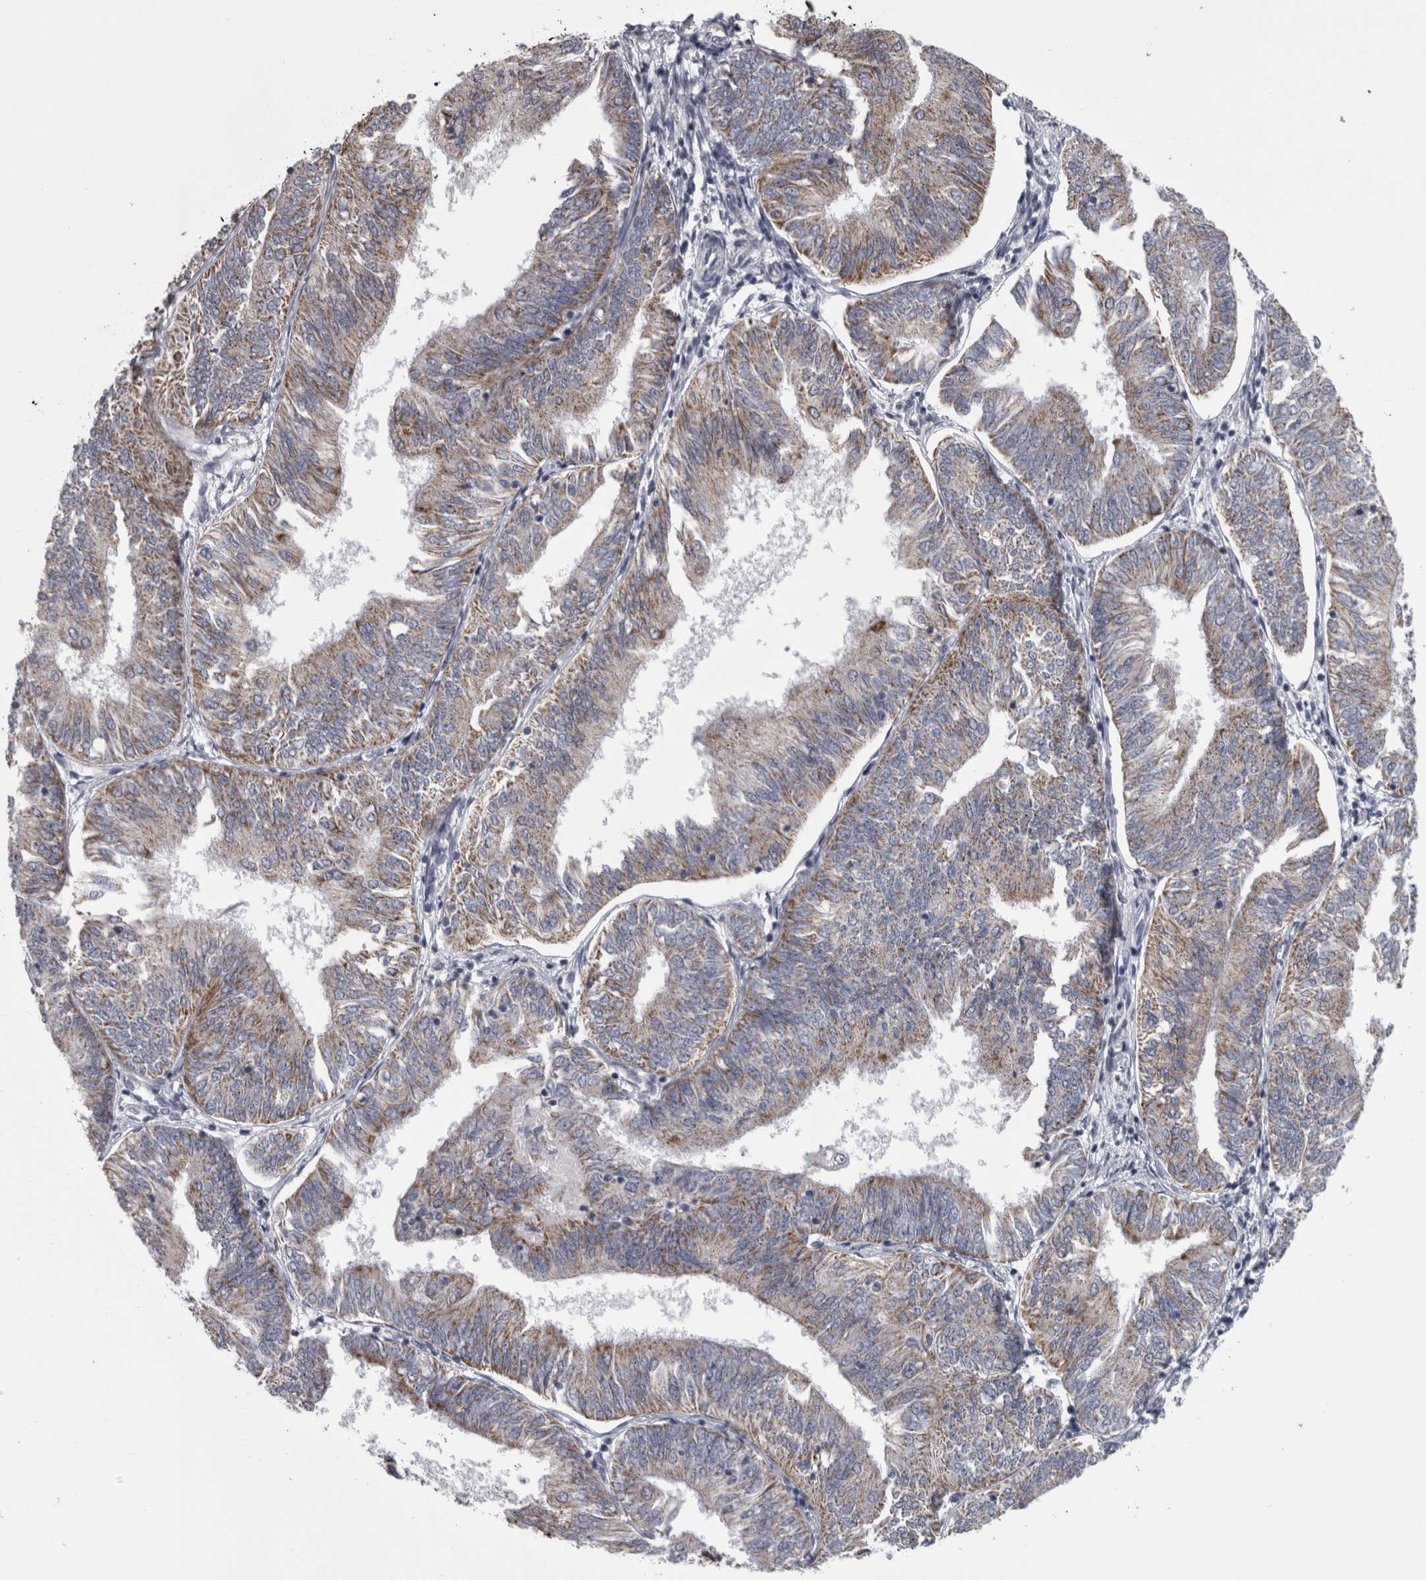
{"staining": {"intensity": "weak", "quantity": "25%-75%", "location": "cytoplasmic/membranous"}, "tissue": "endometrial cancer", "cell_type": "Tumor cells", "image_type": "cancer", "snomed": [{"axis": "morphology", "description": "Adenocarcinoma, NOS"}, {"axis": "topography", "description": "Endometrium"}], "caption": "Endometrial cancer (adenocarcinoma) tissue reveals weak cytoplasmic/membranous expression in approximately 25%-75% of tumor cells", "gene": "DBT", "patient": {"sex": "female", "age": 58}}